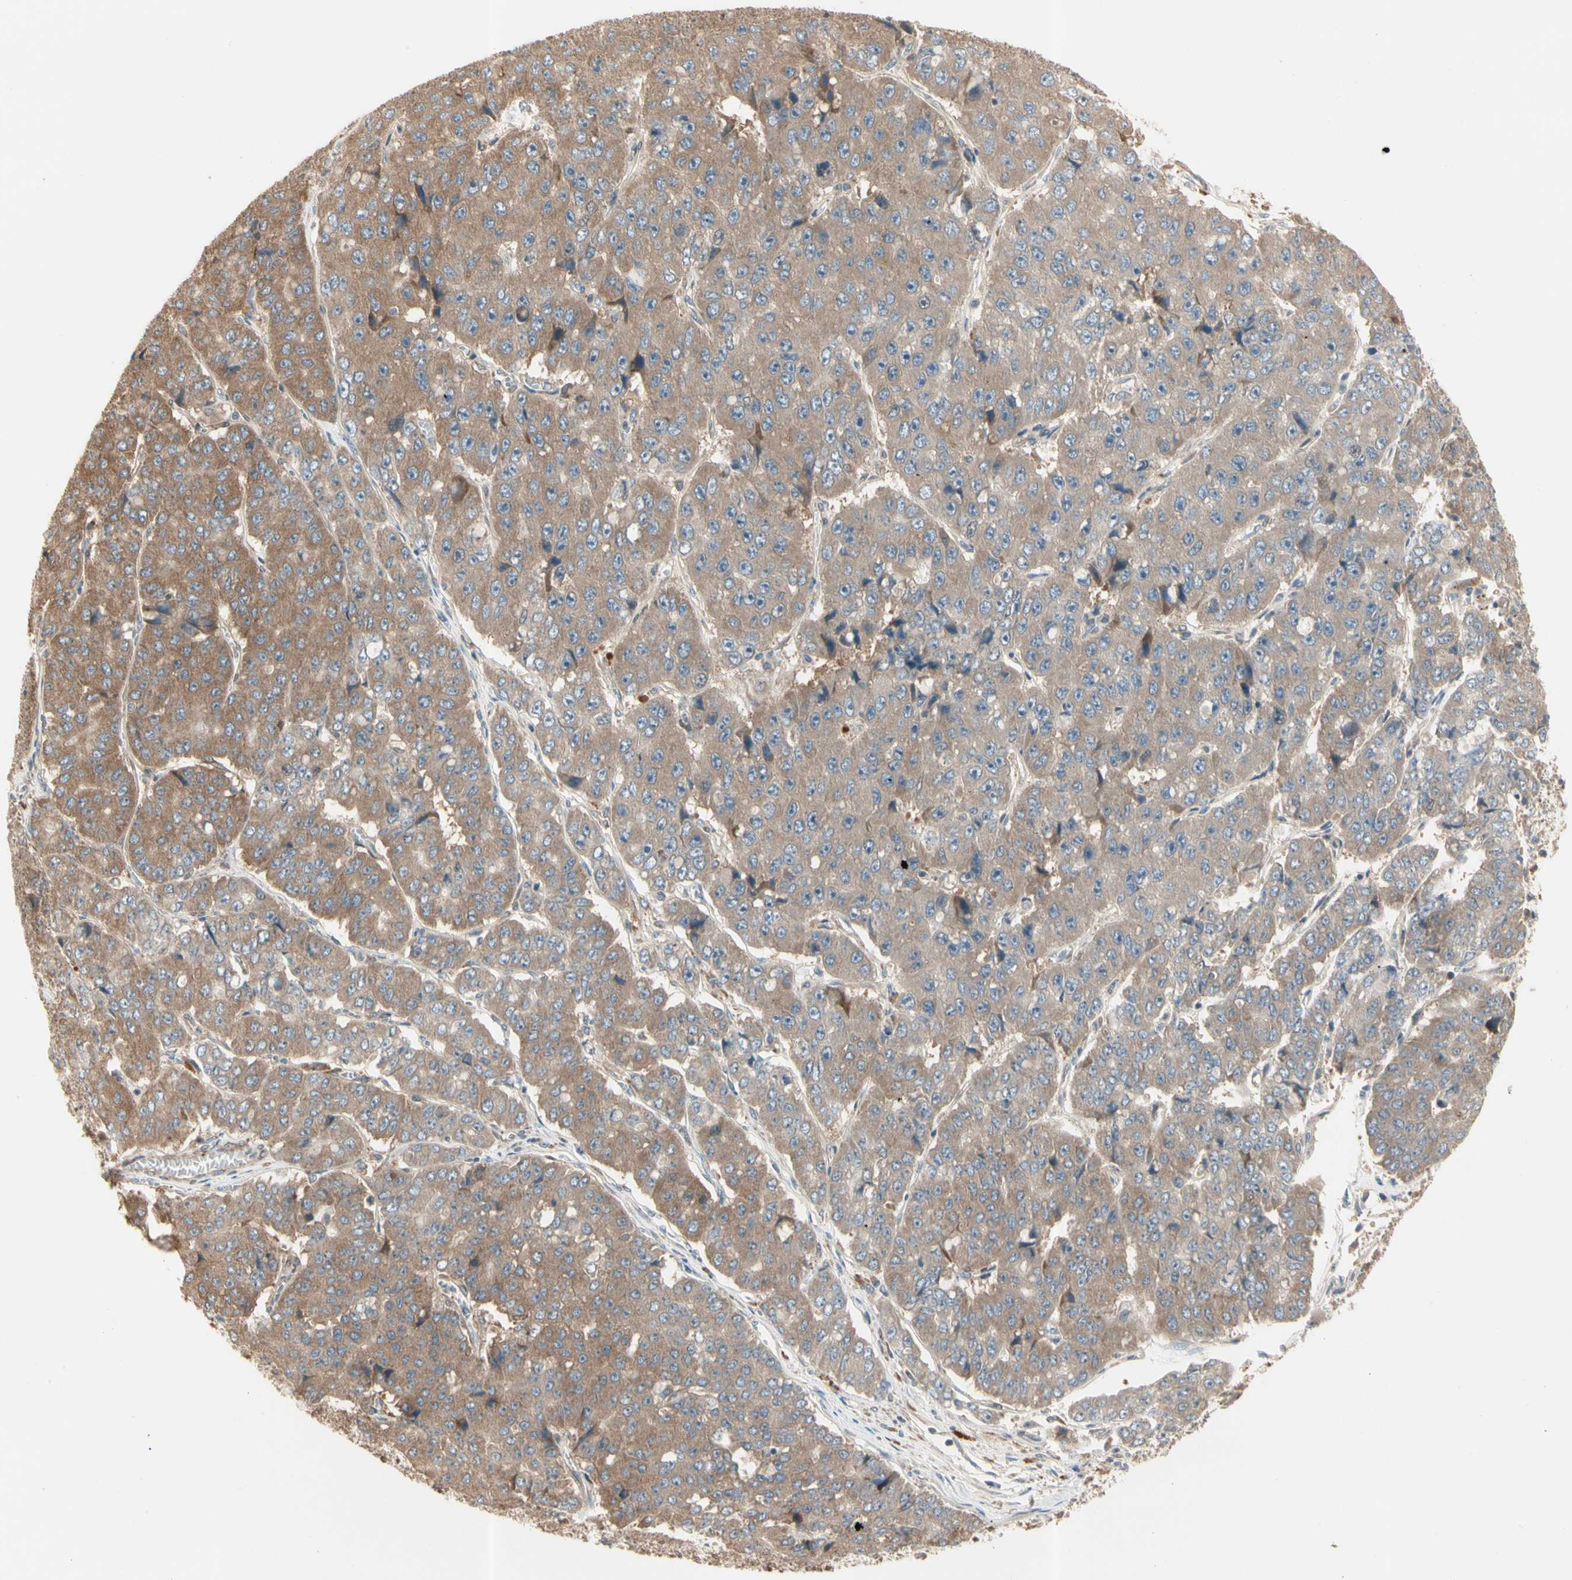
{"staining": {"intensity": "moderate", "quantity": ">75%", "location": "cytoplasmic/membranous"}, "tissue": "pancreatic cancer", "cell_type": "Tumor cells", "image_type": "cancer", "snomed": [{"axis": "morphology", "description": "Adenocarcinoma, NOS"}, {"axis": "topography", "description": "Pancreas"}], "caption": "Immunohistochemical staining of human pancreatic cancer (adenocarcinoma) shows medium levels of moderate cytoplasmic/membranous staining in approximately >75% of tumor cells.", "gene": "IRAG1", "patient": {"sex": "male", "age": 50}}